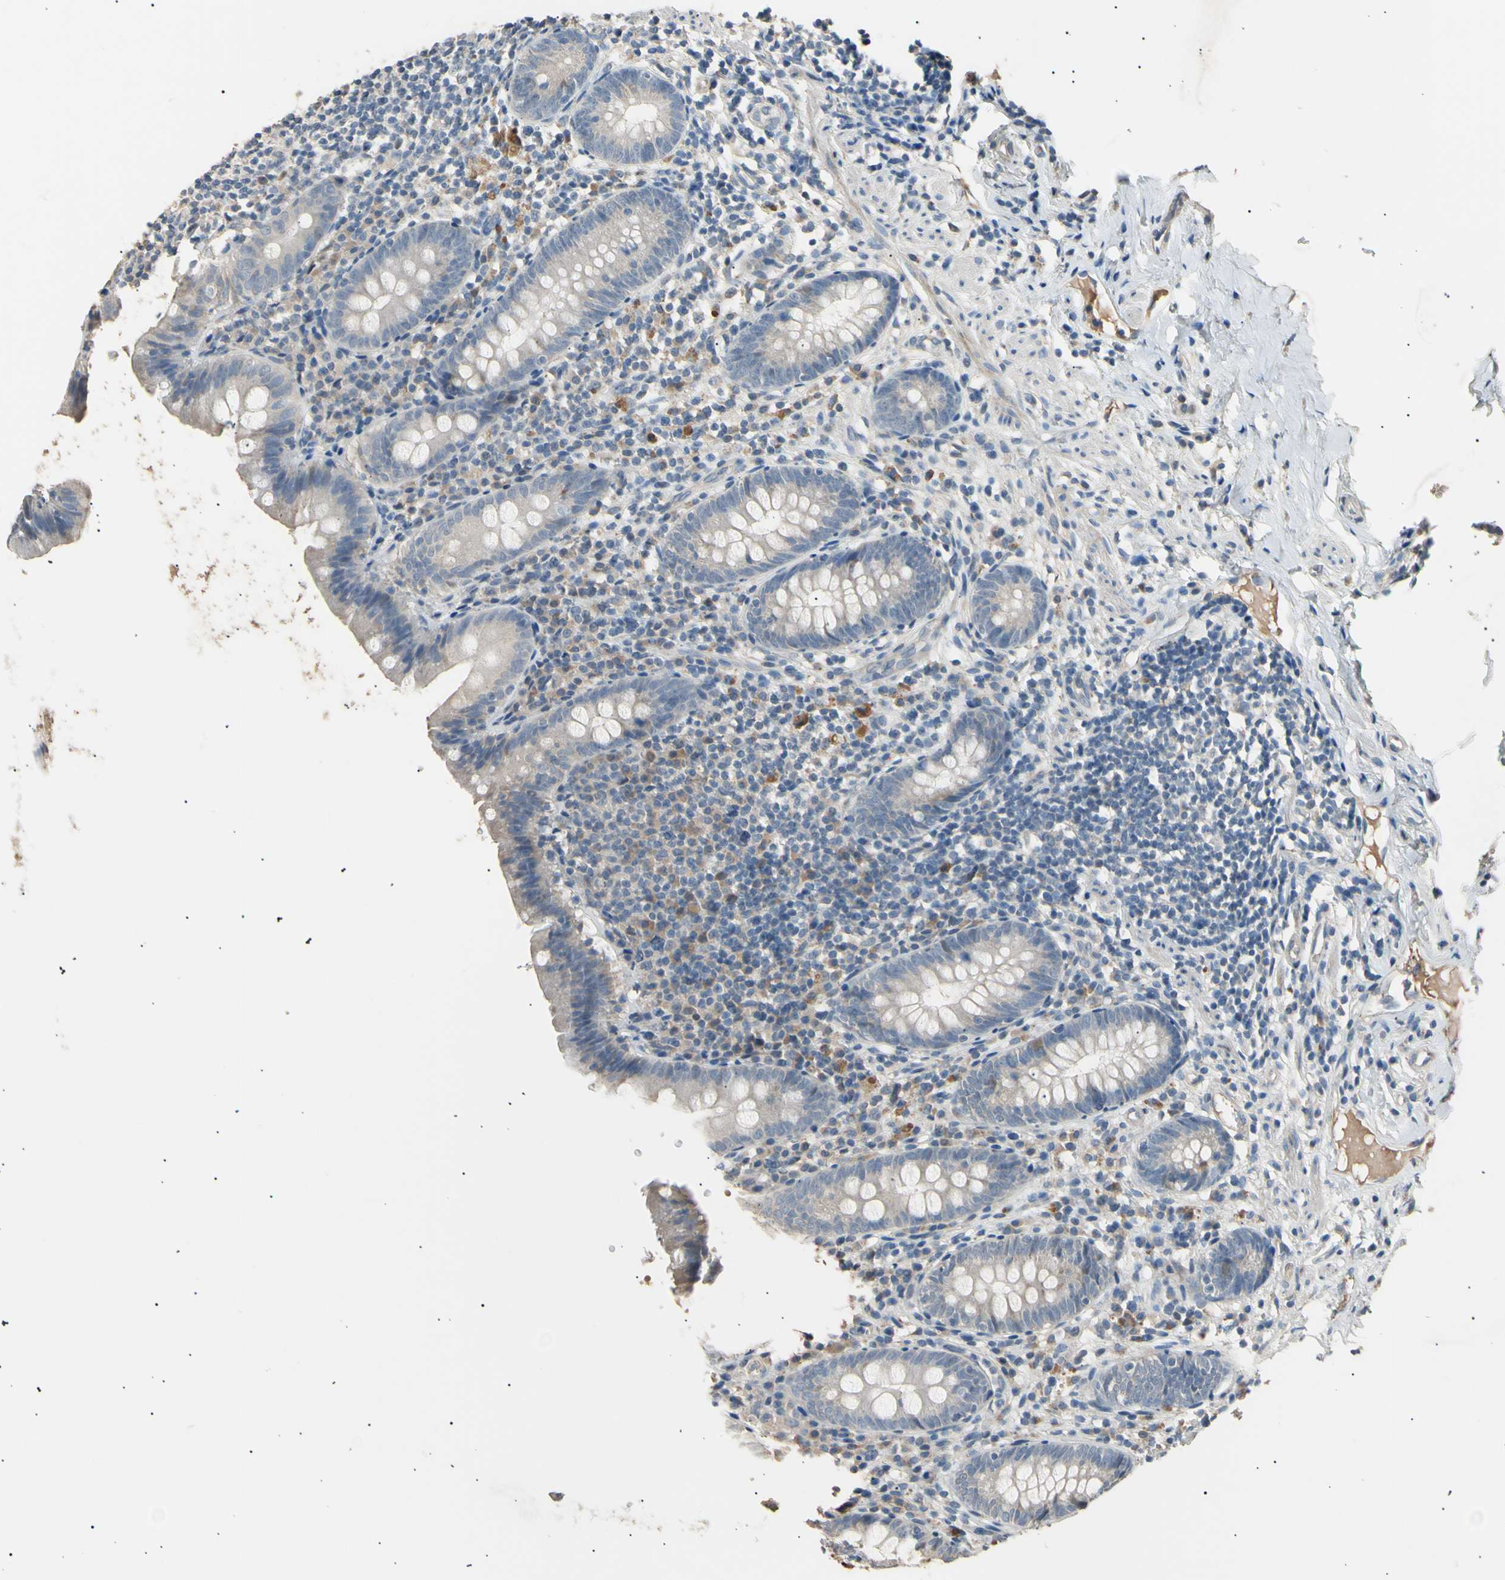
{"staining": {"intensity": "negative", "quantity": "none", "location": "none"}, "tissue": "appendix", "cell_type": "Glandular cells", "image_type": "normal", "snomed": [{"axis": "morphology", "description": "Normal tissue, NOS"}, {"axis": "topography", "description": "Appendix"}], "caption": "There is no significant staining in glandular cells of appendix. The staining is performed using DAB (3,3'-diaminobenzidine) brown chromogen with nuclei counter-stained in using hematoxylin.", "gene": "LDLR", "patient": {"sex": "male", "age": 52}}